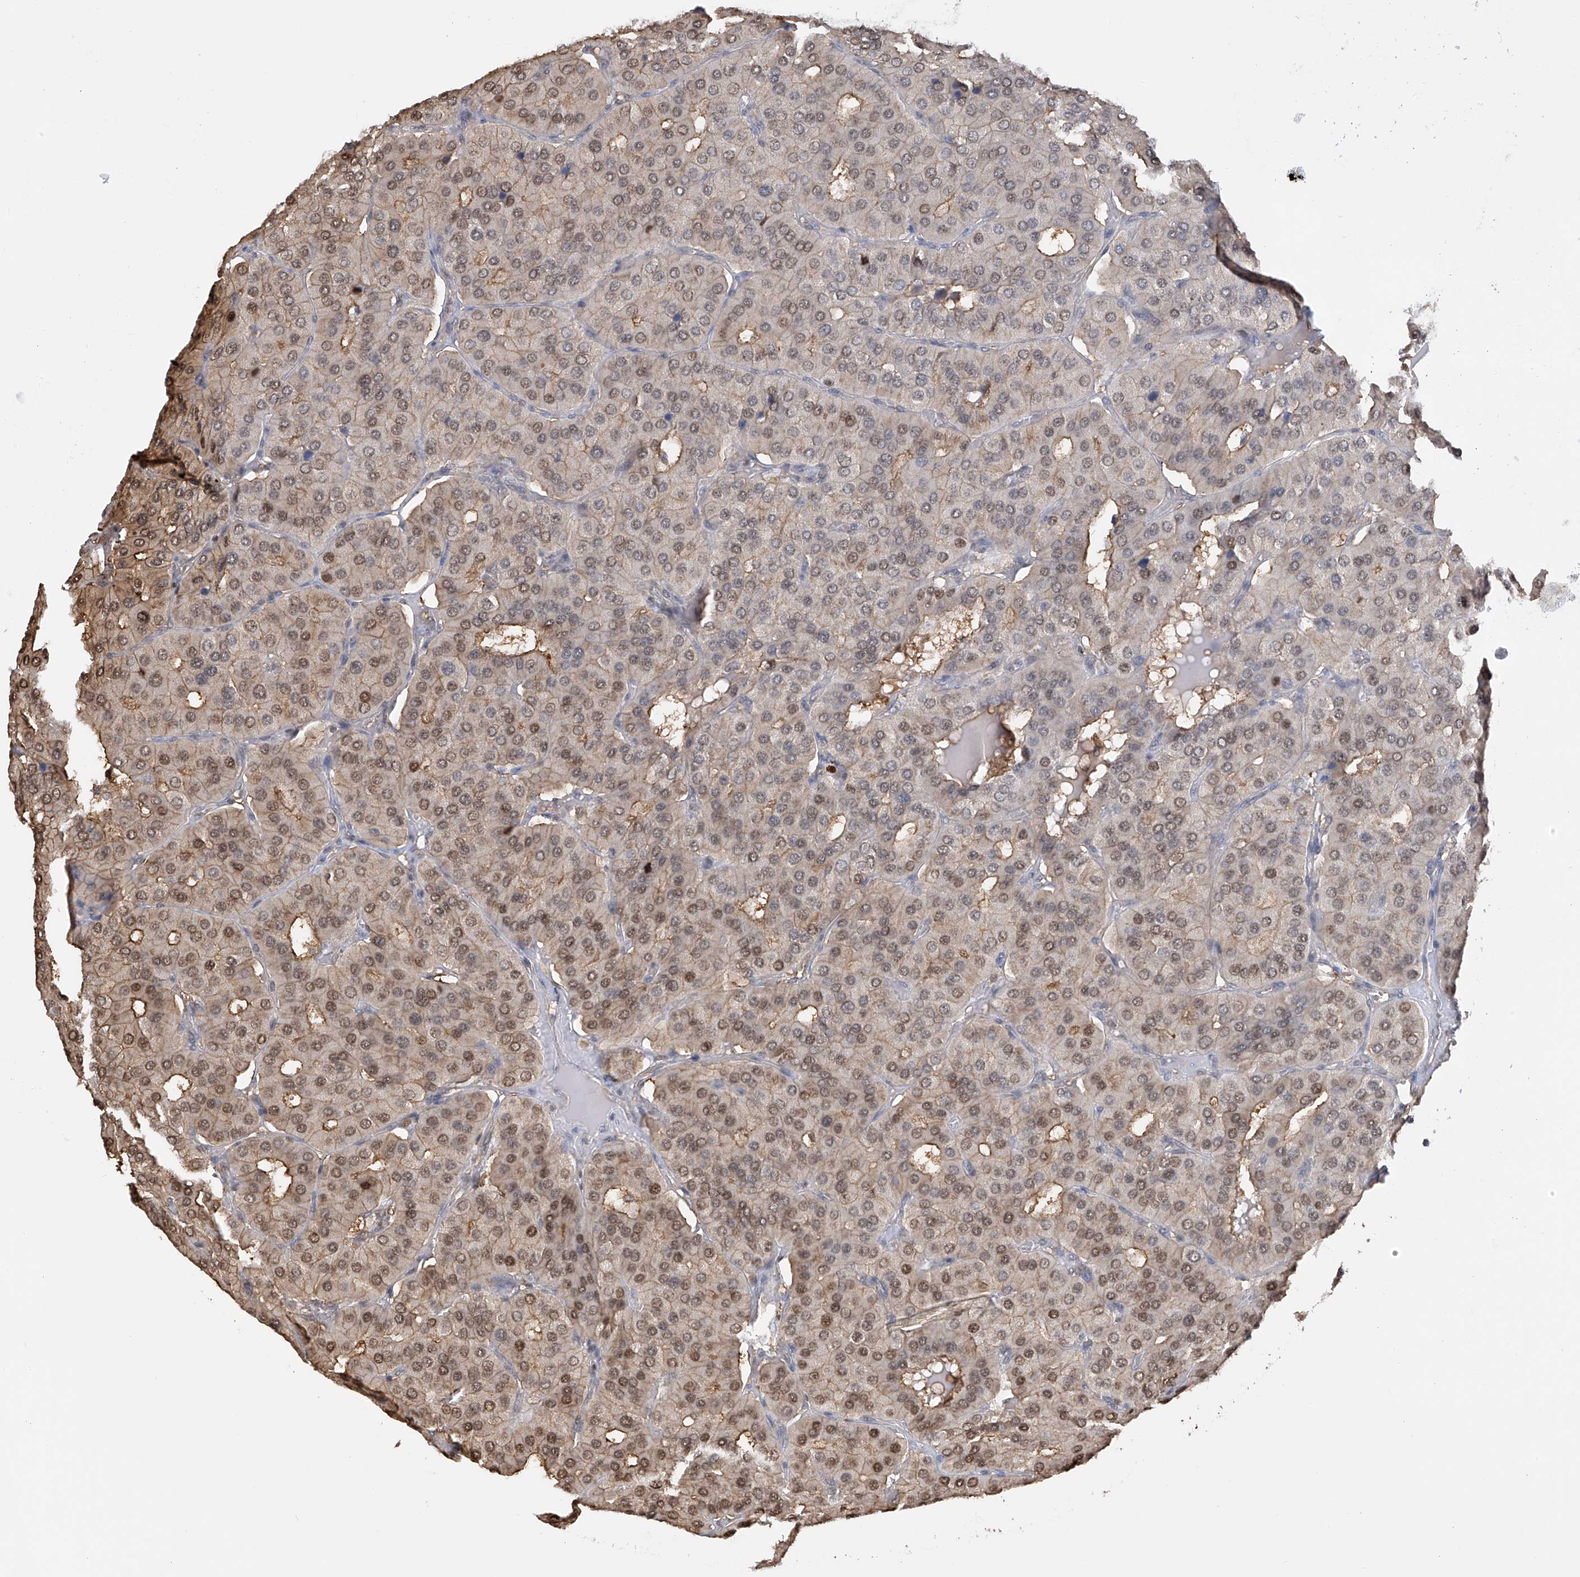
{"staining": {"intensity": "moderate", "quantity": ">75%", "location": "cytoplasmic/membranous,nuclear"}, "tissue": "parathyroid gland", "cell_type": "Glandular cells", "image_type": "normal", "snomed": [{"axis": "morphology", "description": "Normal tissue, NOS"}, {"axis": "morphology", "description": "Adenoma, NOS"}, {"axis": "topography", "description": "Parathyroid gland"}], "caption": "Immunohistochemical staining of normal human parathyroid gland exhibits medium levels of moderate cytoplasmic/membranous,nuclear expression in approximately >75% of glandular cells.", "gene": "PMM1", "patient": {"sex": "female", "age": 86}}